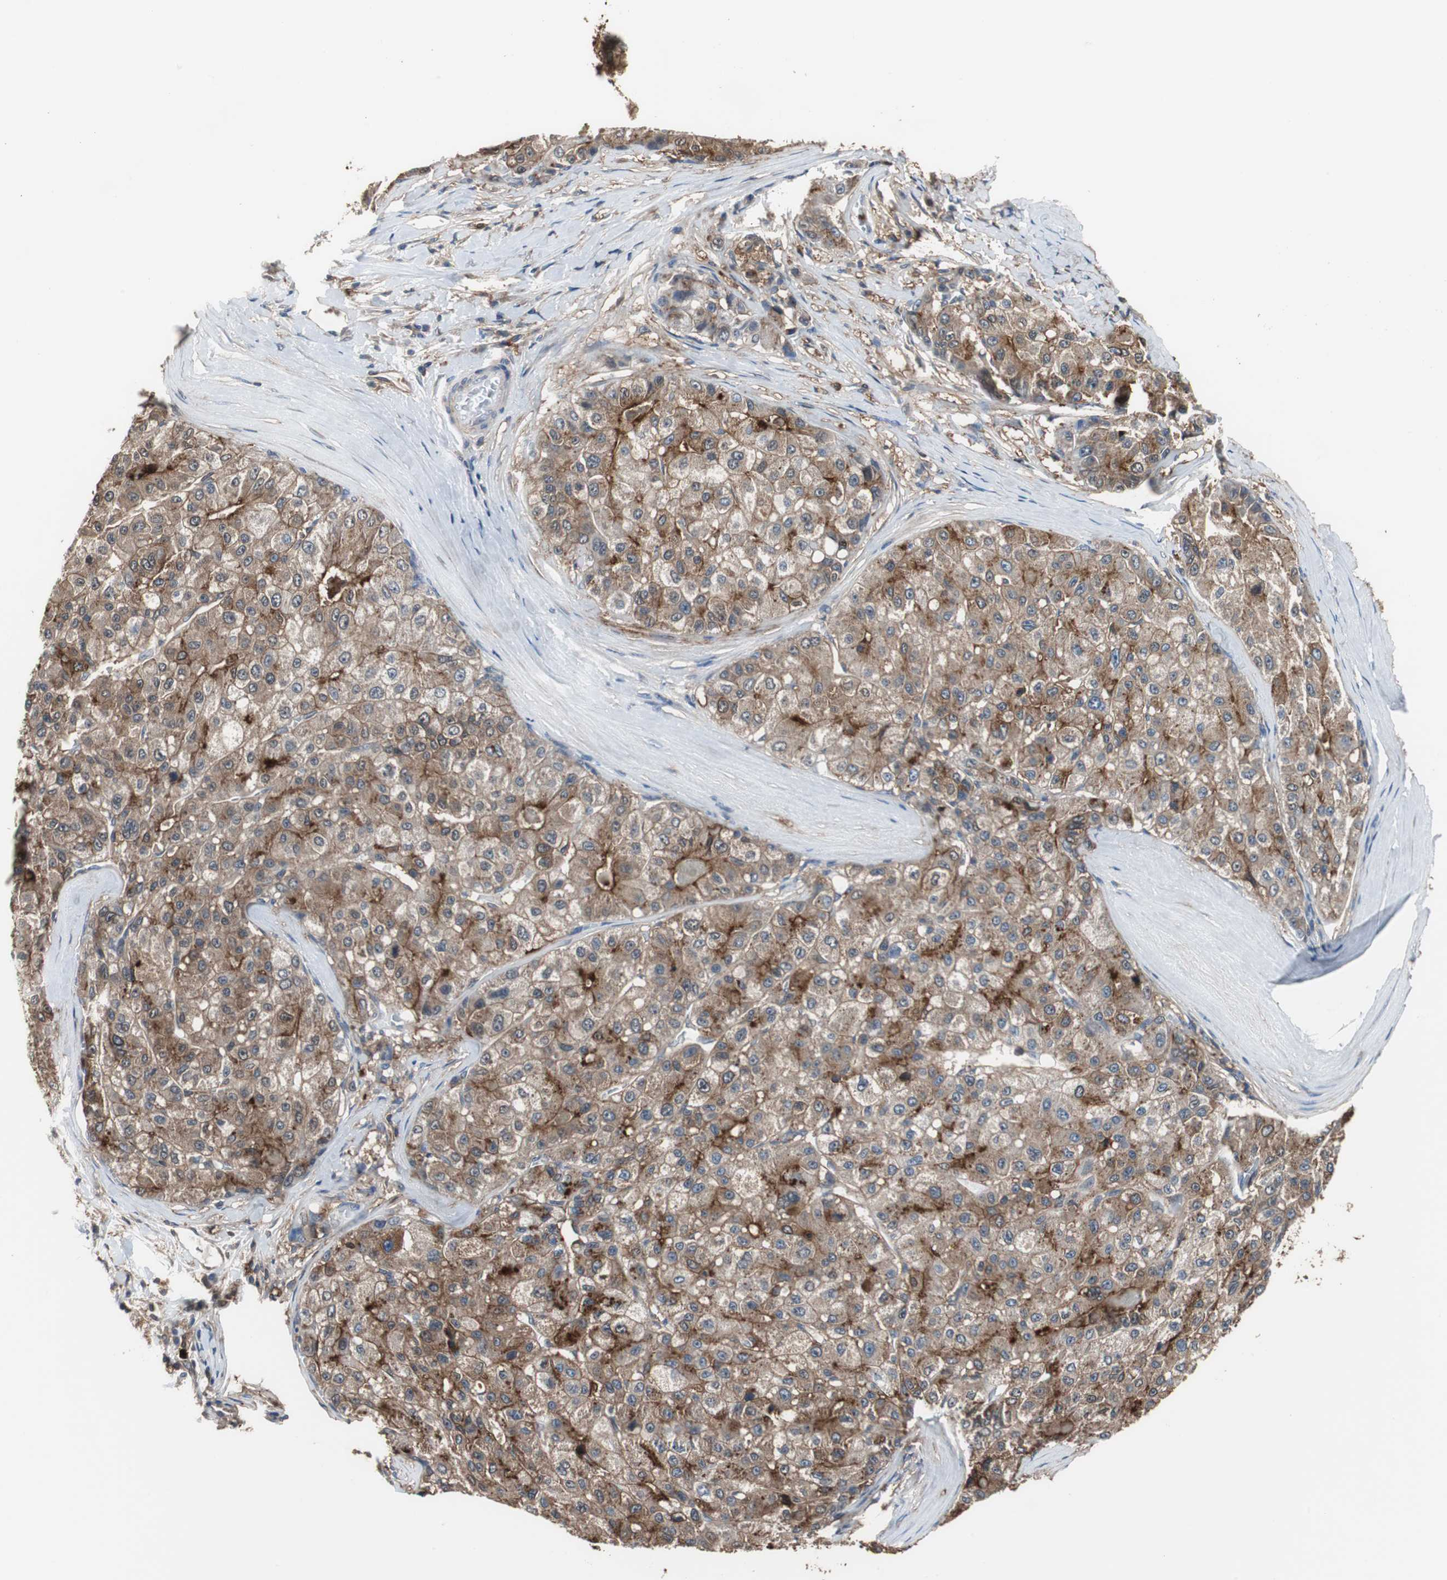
{"staining": {"intensity": "strong", "quantity": ">75%", "location": "cytoplasmic/membranous"}, "tissue": "liver cancer", "cell_type": "Tumor cells", "image_type": "cancer", "snomed": [{"axis": "morphology", "description": "Carcinoma, Hepatocellular, NOS"}, {"axis": "topography", "description": "Liver"}], "caption": "DAB immunohistochemical staining of human liver hepatocellular carcinoma shows strong cytoplasmic/membranous protein positivity in about >75% of tumor cells. (brown staining indicates protein expression, while blue staining denotes nuclei).", "gene": "ANXA4", "patient": {"sex": "male", "age": 80}}